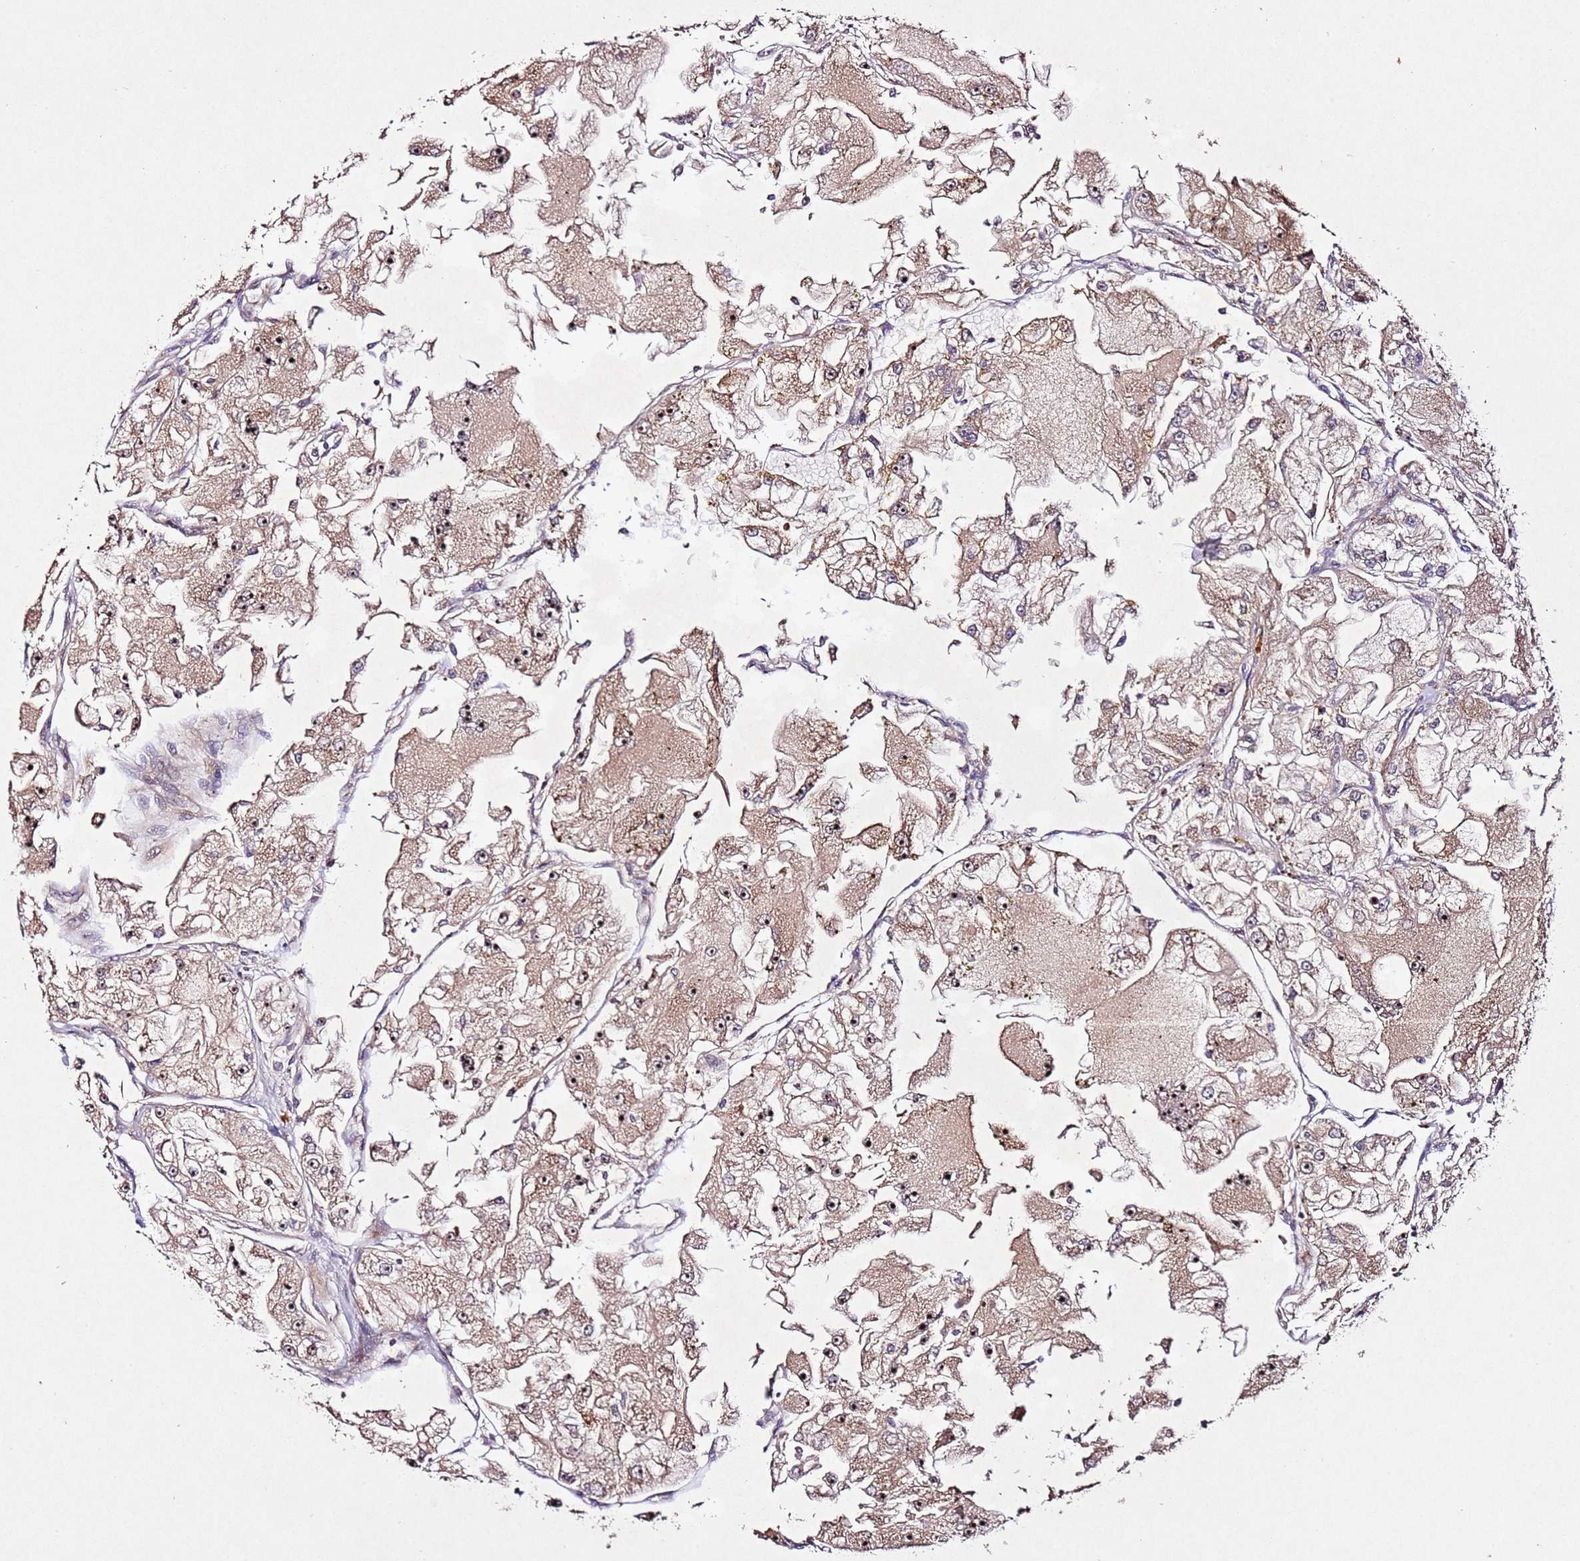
{"staining": {"intensity": "moderate", "quantity": ">75%", "location": "cytoplasmic/membranous,nuclear"}, "tissue": "renal cancer", "cell_type": "Tumor cells", "image_type": "cancer", "snomed": [{"axis": "morphology", "description": "Adenocarcinoma, NOS"}, {"axis": "topography", "description": "Kidney"}], "caption": "A high-resolution photomicrograph shows IHC staining of renal cancer (adenocarcinoma), which demonstrates moderate cytoplasmic/membranous and nuclear staining in approximately >75% of tumor cells.", "gene": "PTMA", "patient": {"sex": "female", "age": 72}}